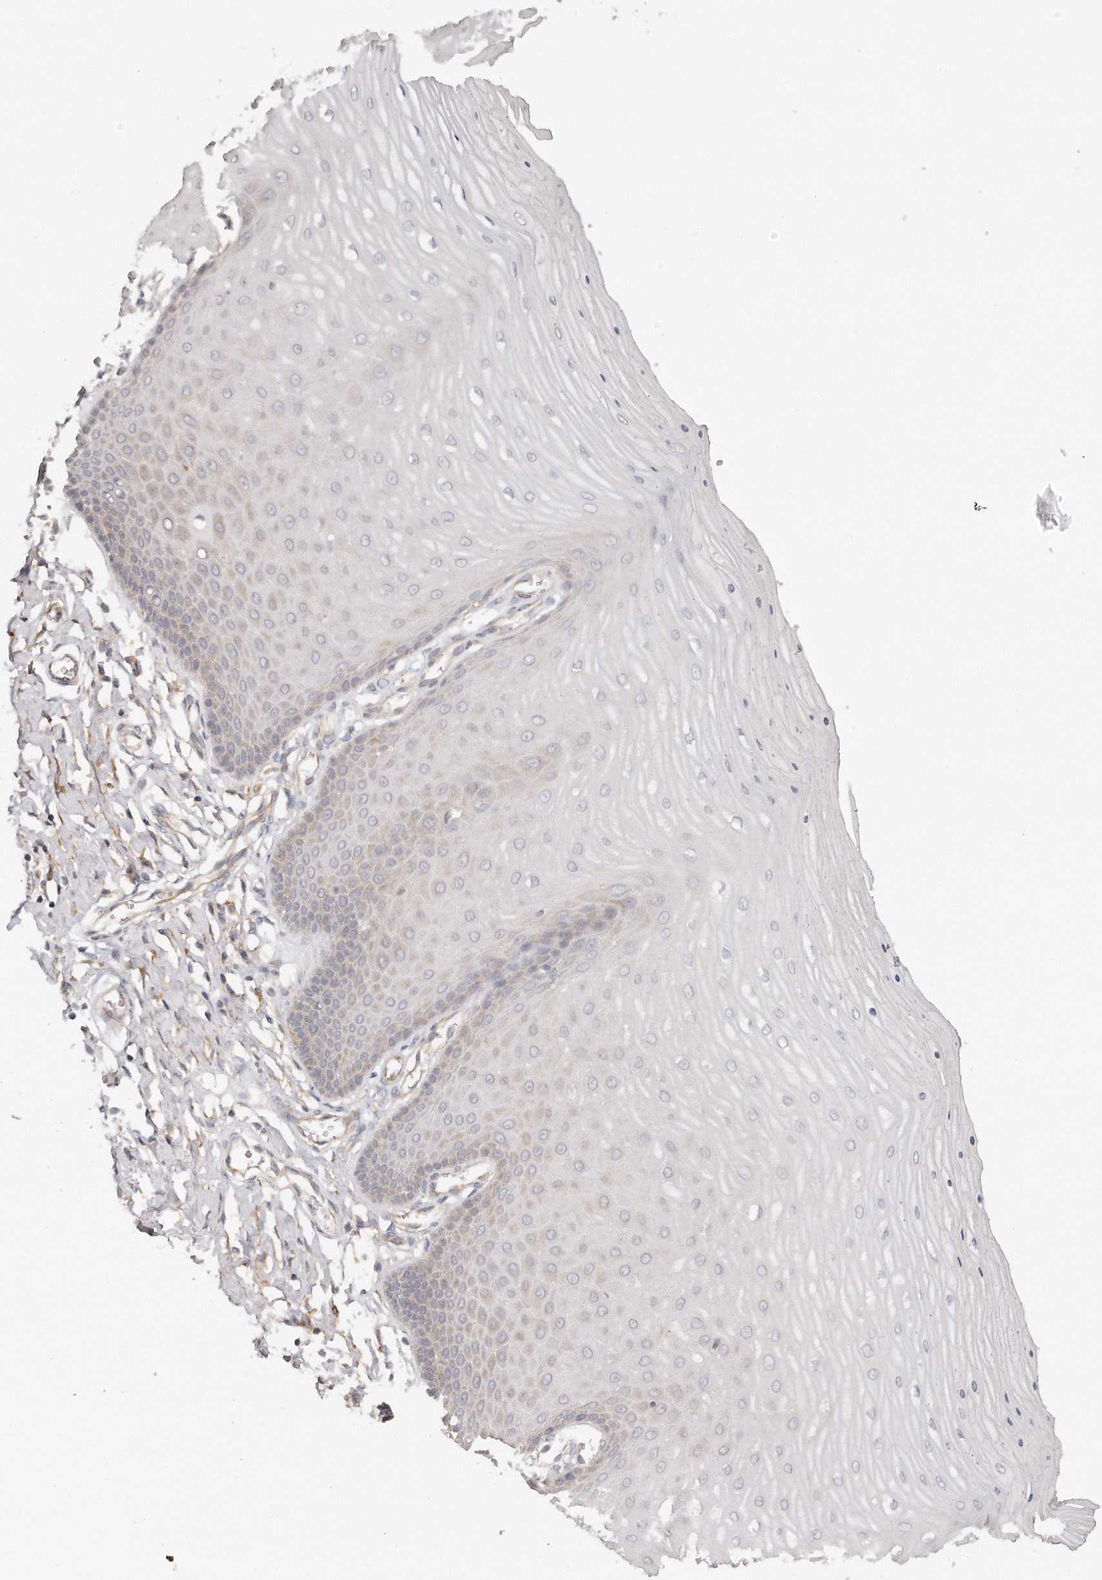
{"staining": {"intensity": "moderate", "quantity": "25%-75%", "location": "cytoplasmic/membranous"}, "tissue": "cervix", "cell_type": "Glandular cells", "image_type": "normal", "snomed": [{"axis": "morphology", "description": "Normal tissue, NOS"}, {"axis": "topography", "description": "Cervix"}], "caption": "Immunohistochemistry (IHC) image of normal cervix: cervix stained using immunohistochemistry (IHC) displays medium levels of moderate protein expression localized specifically in the cytoplasmic/membranous of glandular cells, appearing as a cytoplasmic/membranous brown color.", "gene": "TTLL4", "patient": {"sex": "female", "age": 55}}